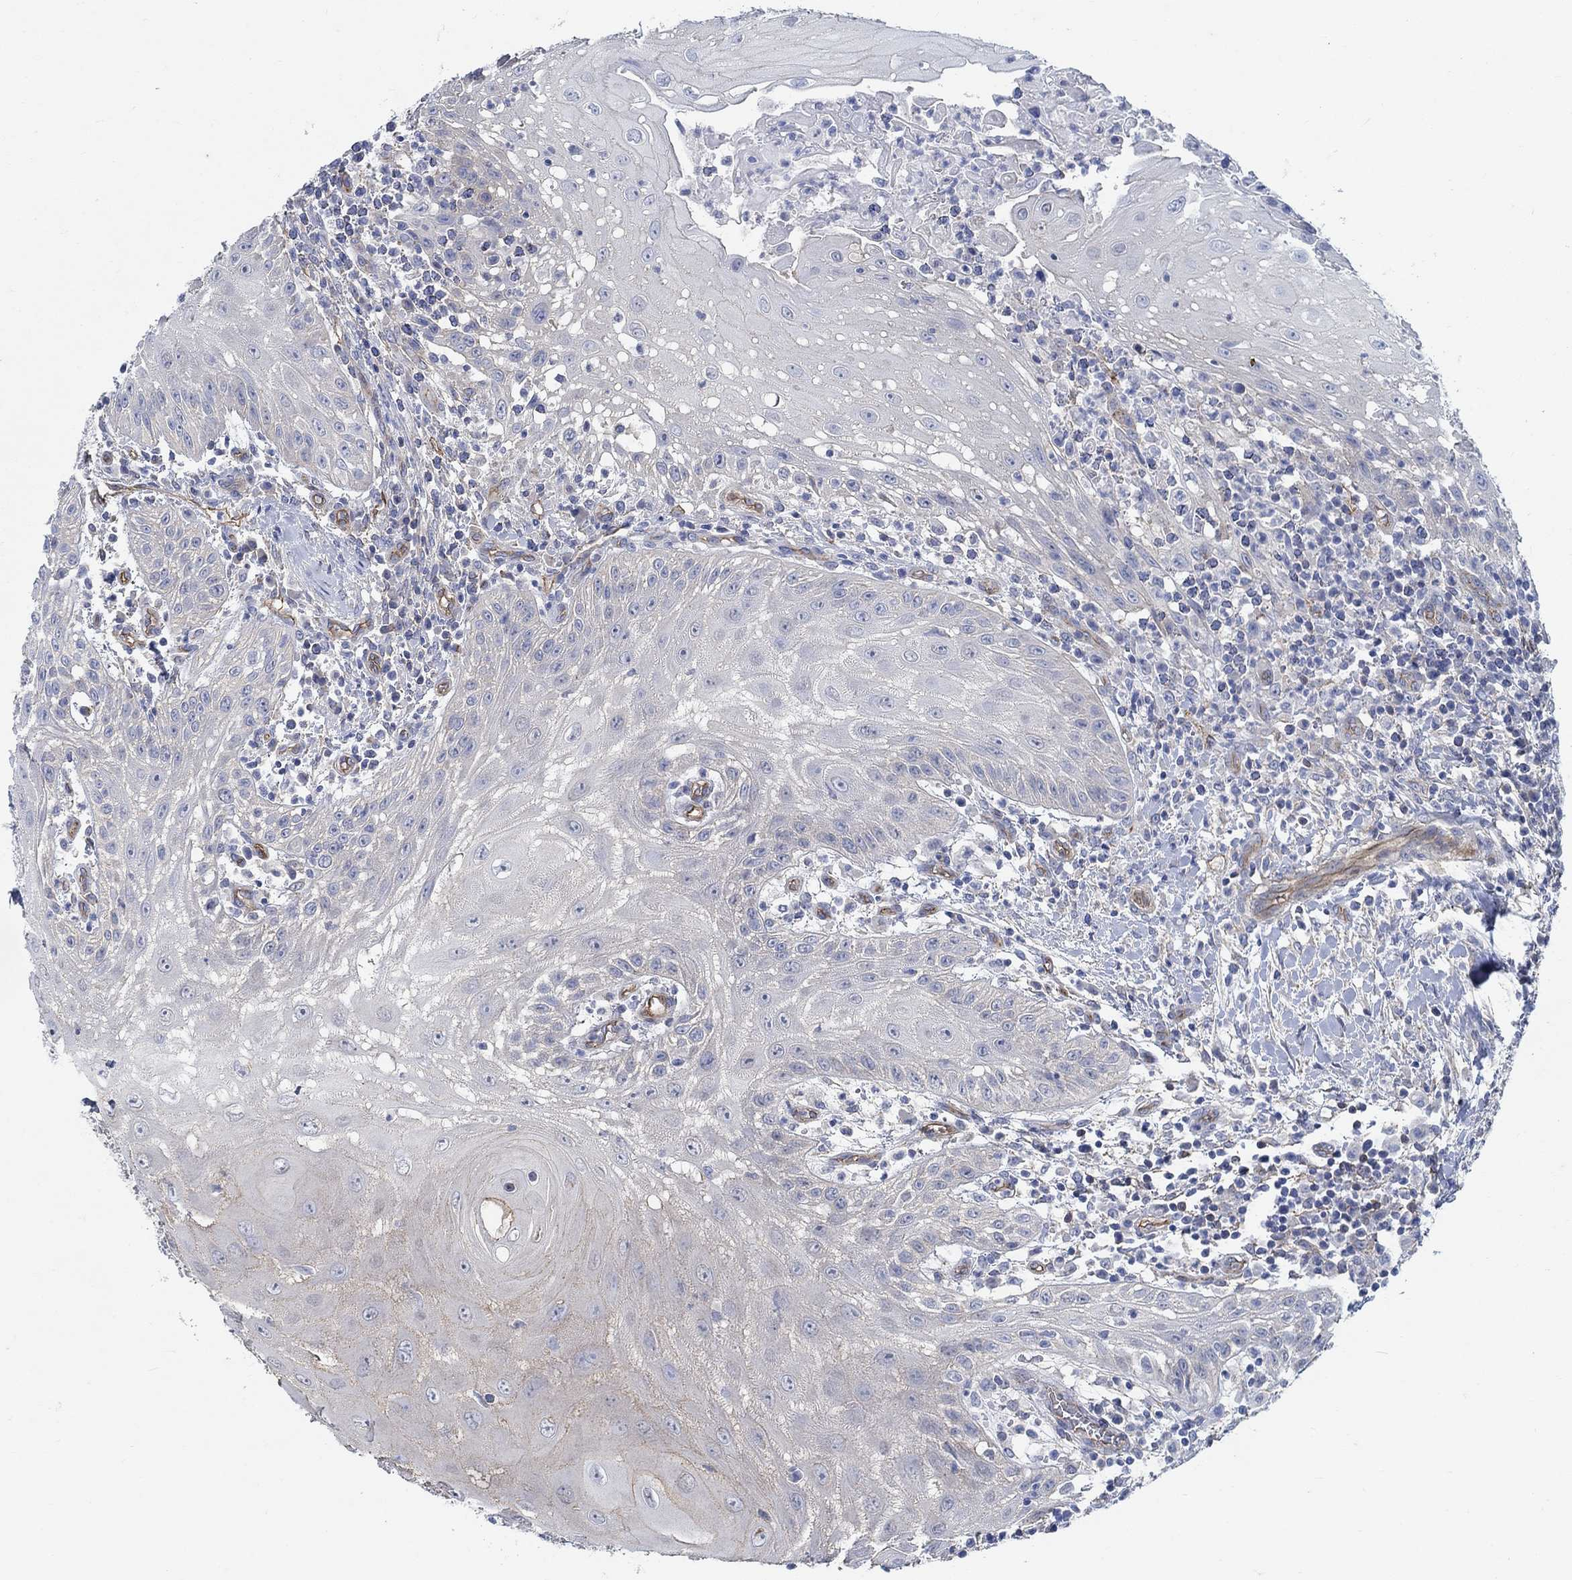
{"staining": {"intensity": "negative", "quantity": "none", "location": "none"}, "tissue": "head and neck cancer", "cell_type": "Tumor cells", "image_type": "cancer", "snomed": [{"axis": "morphology", "description": "Squamous cell carcinoma, NOS"}, {"axis": "topography", "description": "Oral tissue"}, {"axis": "topography", "description": "Head-Neck"}], "caption": "High magnification brightfield microscopy of head and neck squamous cell carcinoma stained with DAB (brown) and counterstained with hematoxylin (blue): tumor cells show no significant positivity.", "gene": "TMEM198", "patient": {"sex": "male", "age": 58}}